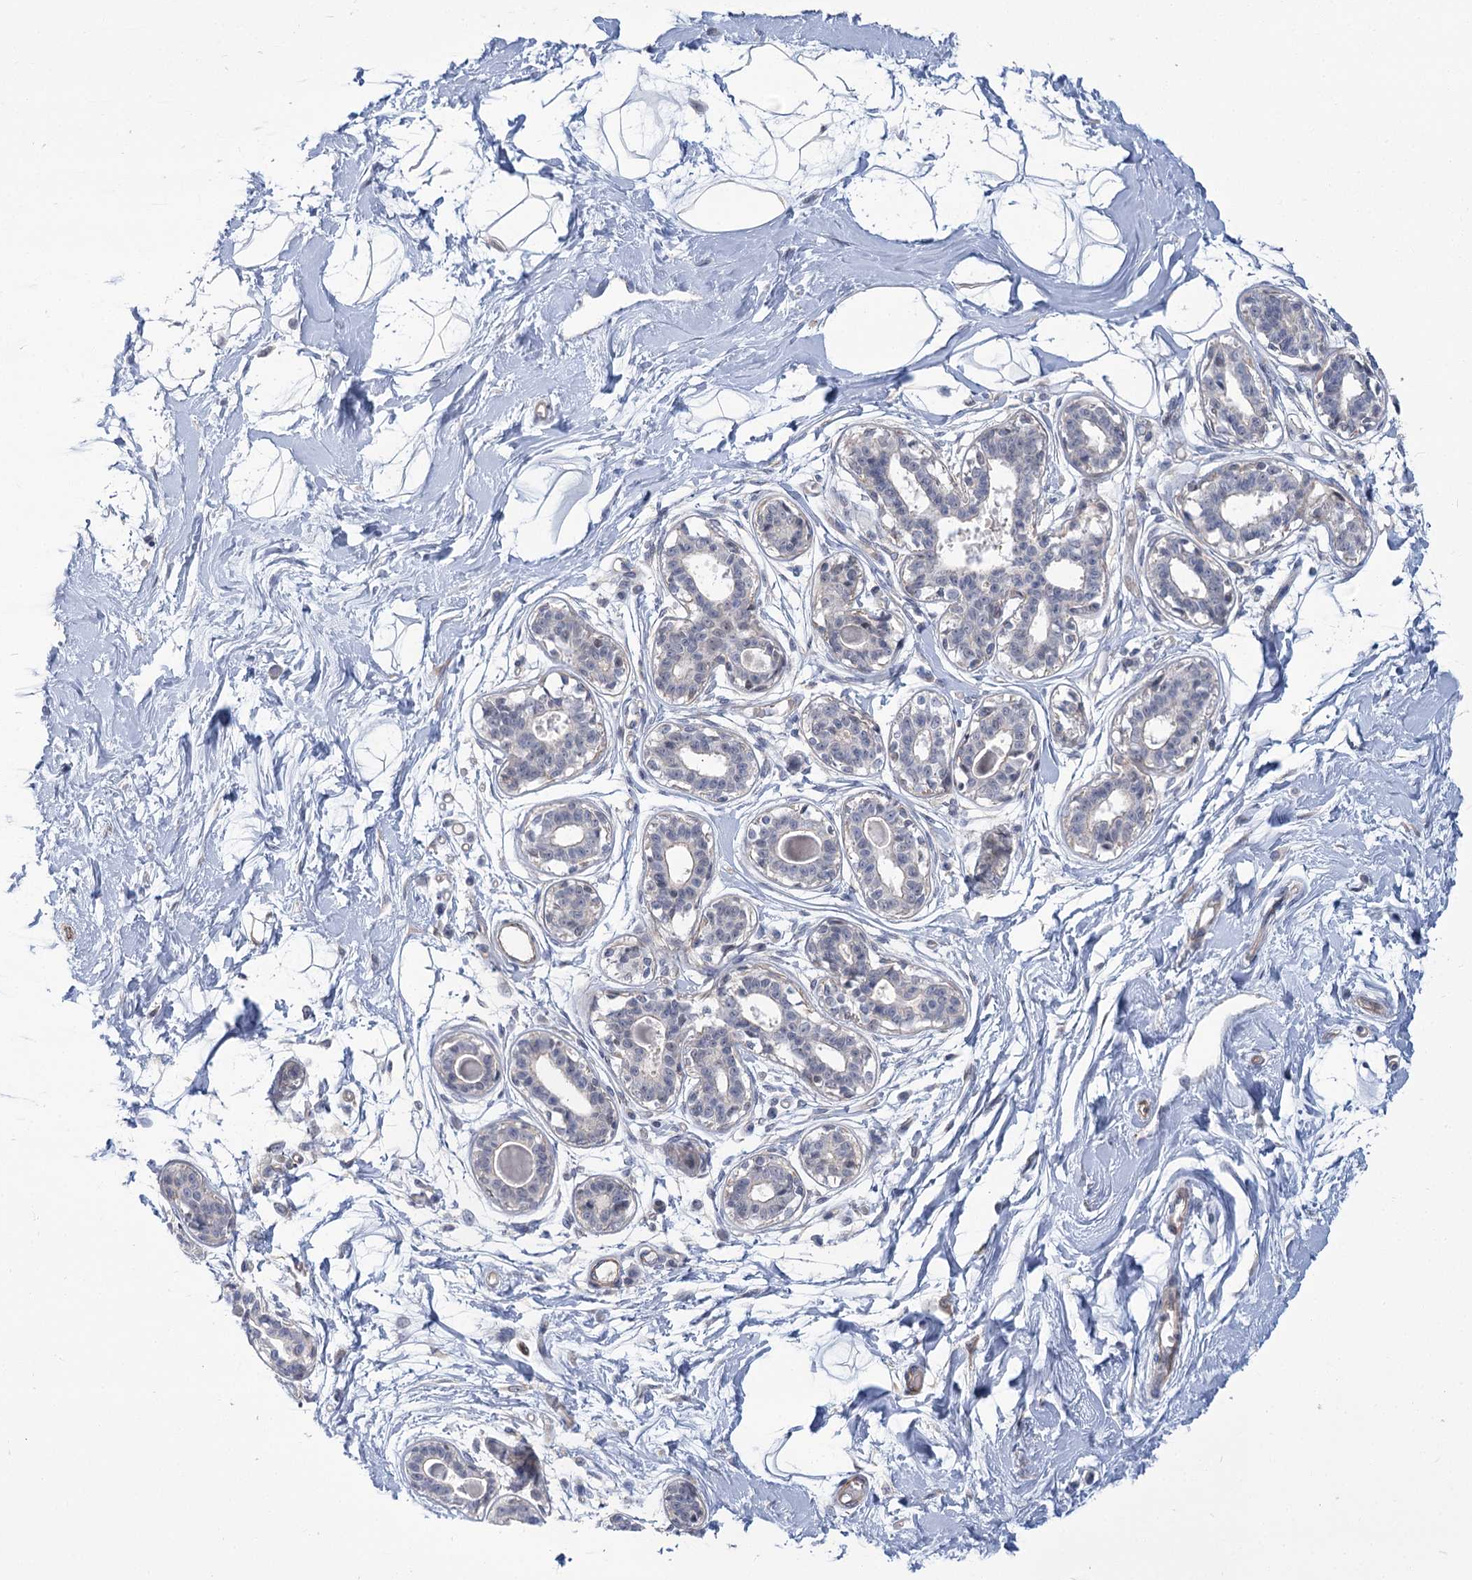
{"staining": {"intensity": "negative", "quantity": "none", "location": "none"}, "tissue": "breast", "cell_type": "Adipocytes", "image_type": "normal", "snomed": [{"axis": "morphology", "description": "Normal tissue, NOS"}, {"axis": "topography", "description": "Breast"}], "caption": "Immunohistochemical staining of benign breast shows no significant staining in adipocytes. (Immunohistochemistry (ihc), brightfield microscopy, high magnification).", "gene": "THAP6", "patient": {"sex": "female", "age": 45}}